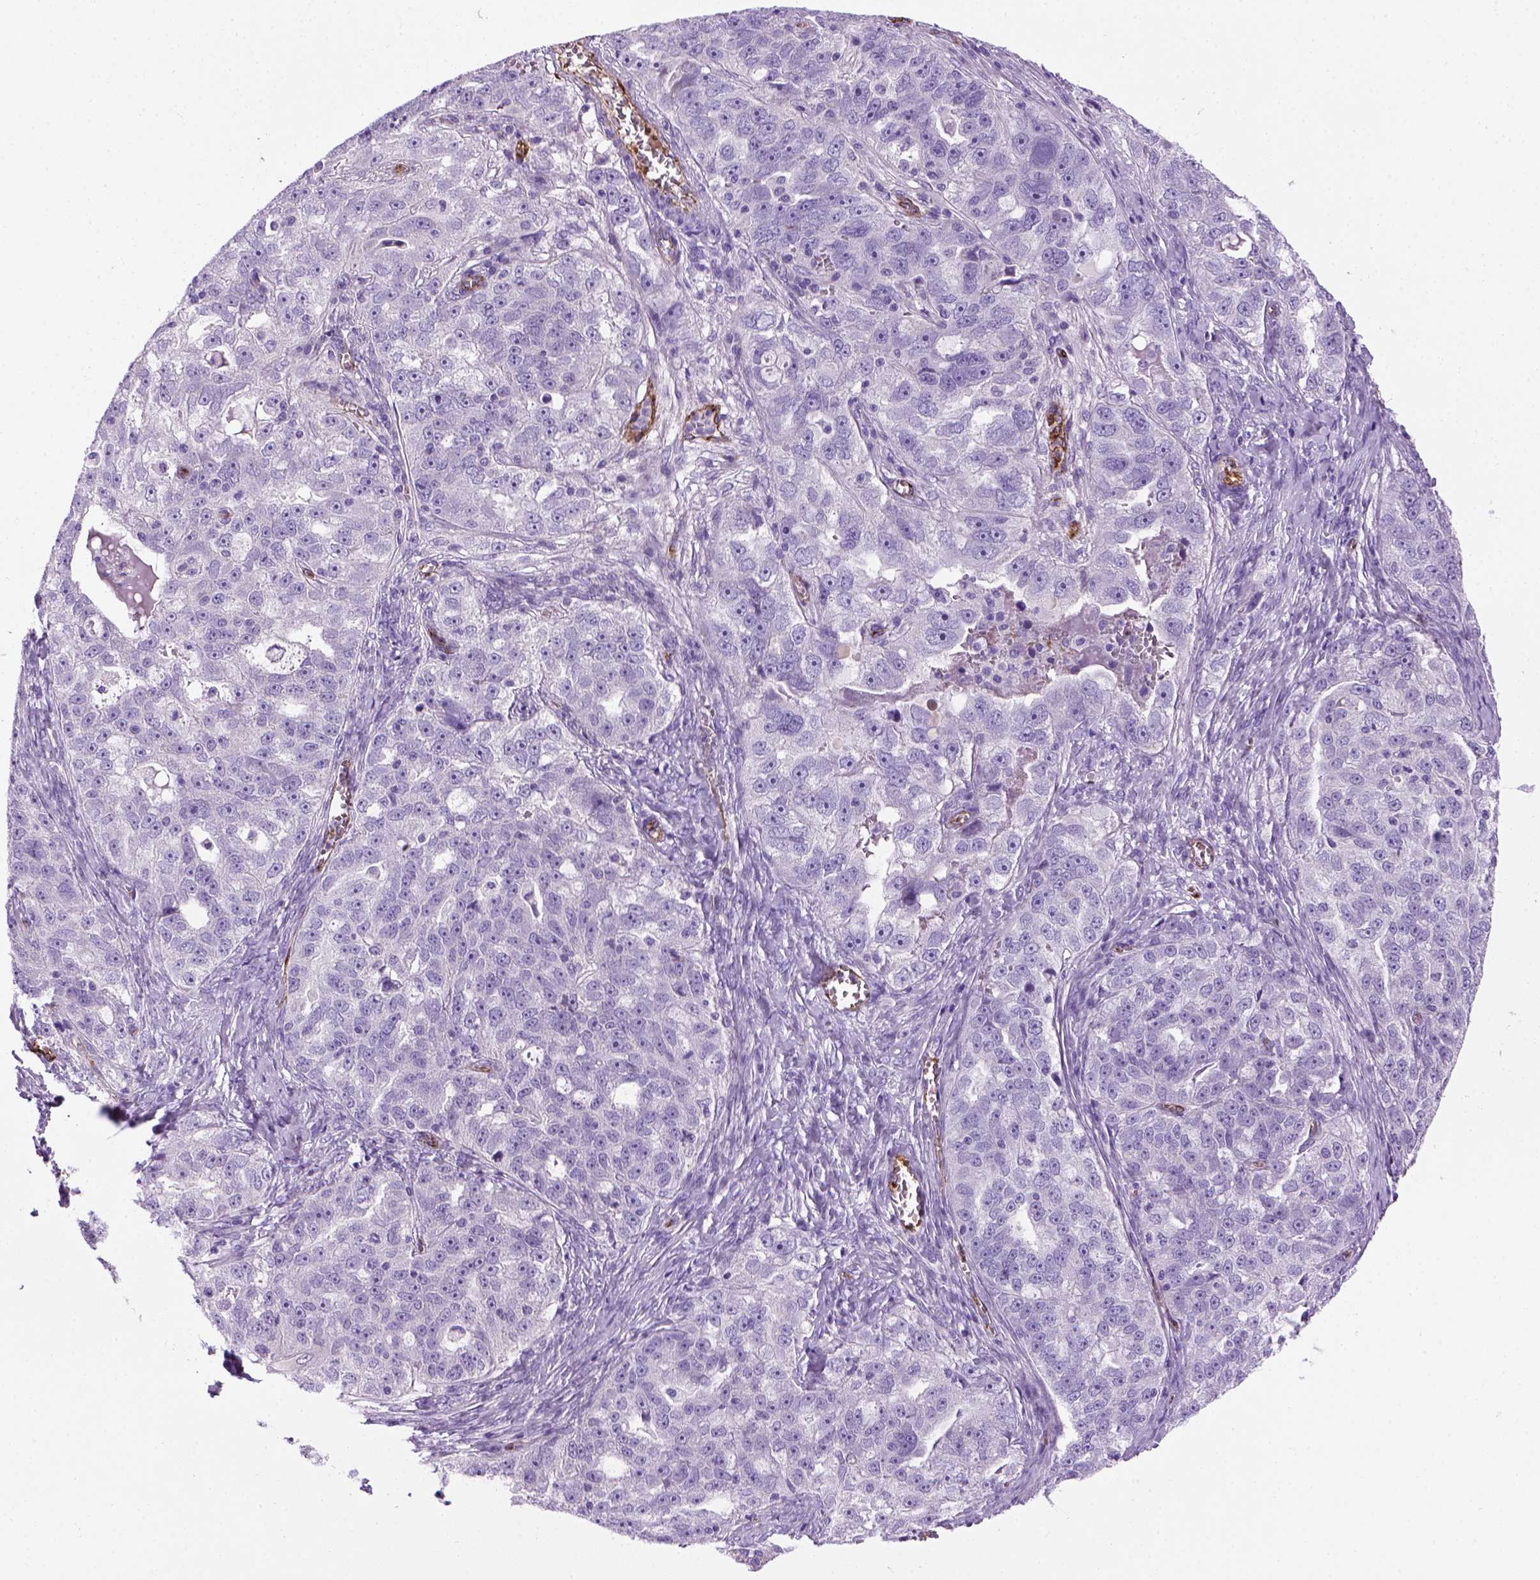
{"staining": {"intensity": "negative", "quantity": "none", "location": "none"}, "tissue": "ovarian cancer", "cell_type": "Tumor cells", "image_type": "cancer", "snomed": [{"axis": "morphology", "description": "Cystadenocarcinoma, serous, NOS"}, {"axis": "topography", "description": "Ovary"}], "caption": "Protein analysis of ovarian serous cystadenocarcinoma demonstrates no significant staining in tumor cells. (DAB (3,3'-diaminobenzidine) immunohistochemistry with hematoxylin counter stain).", "gene": "VWF", "patient": {"sex": "female", "age": 51}}